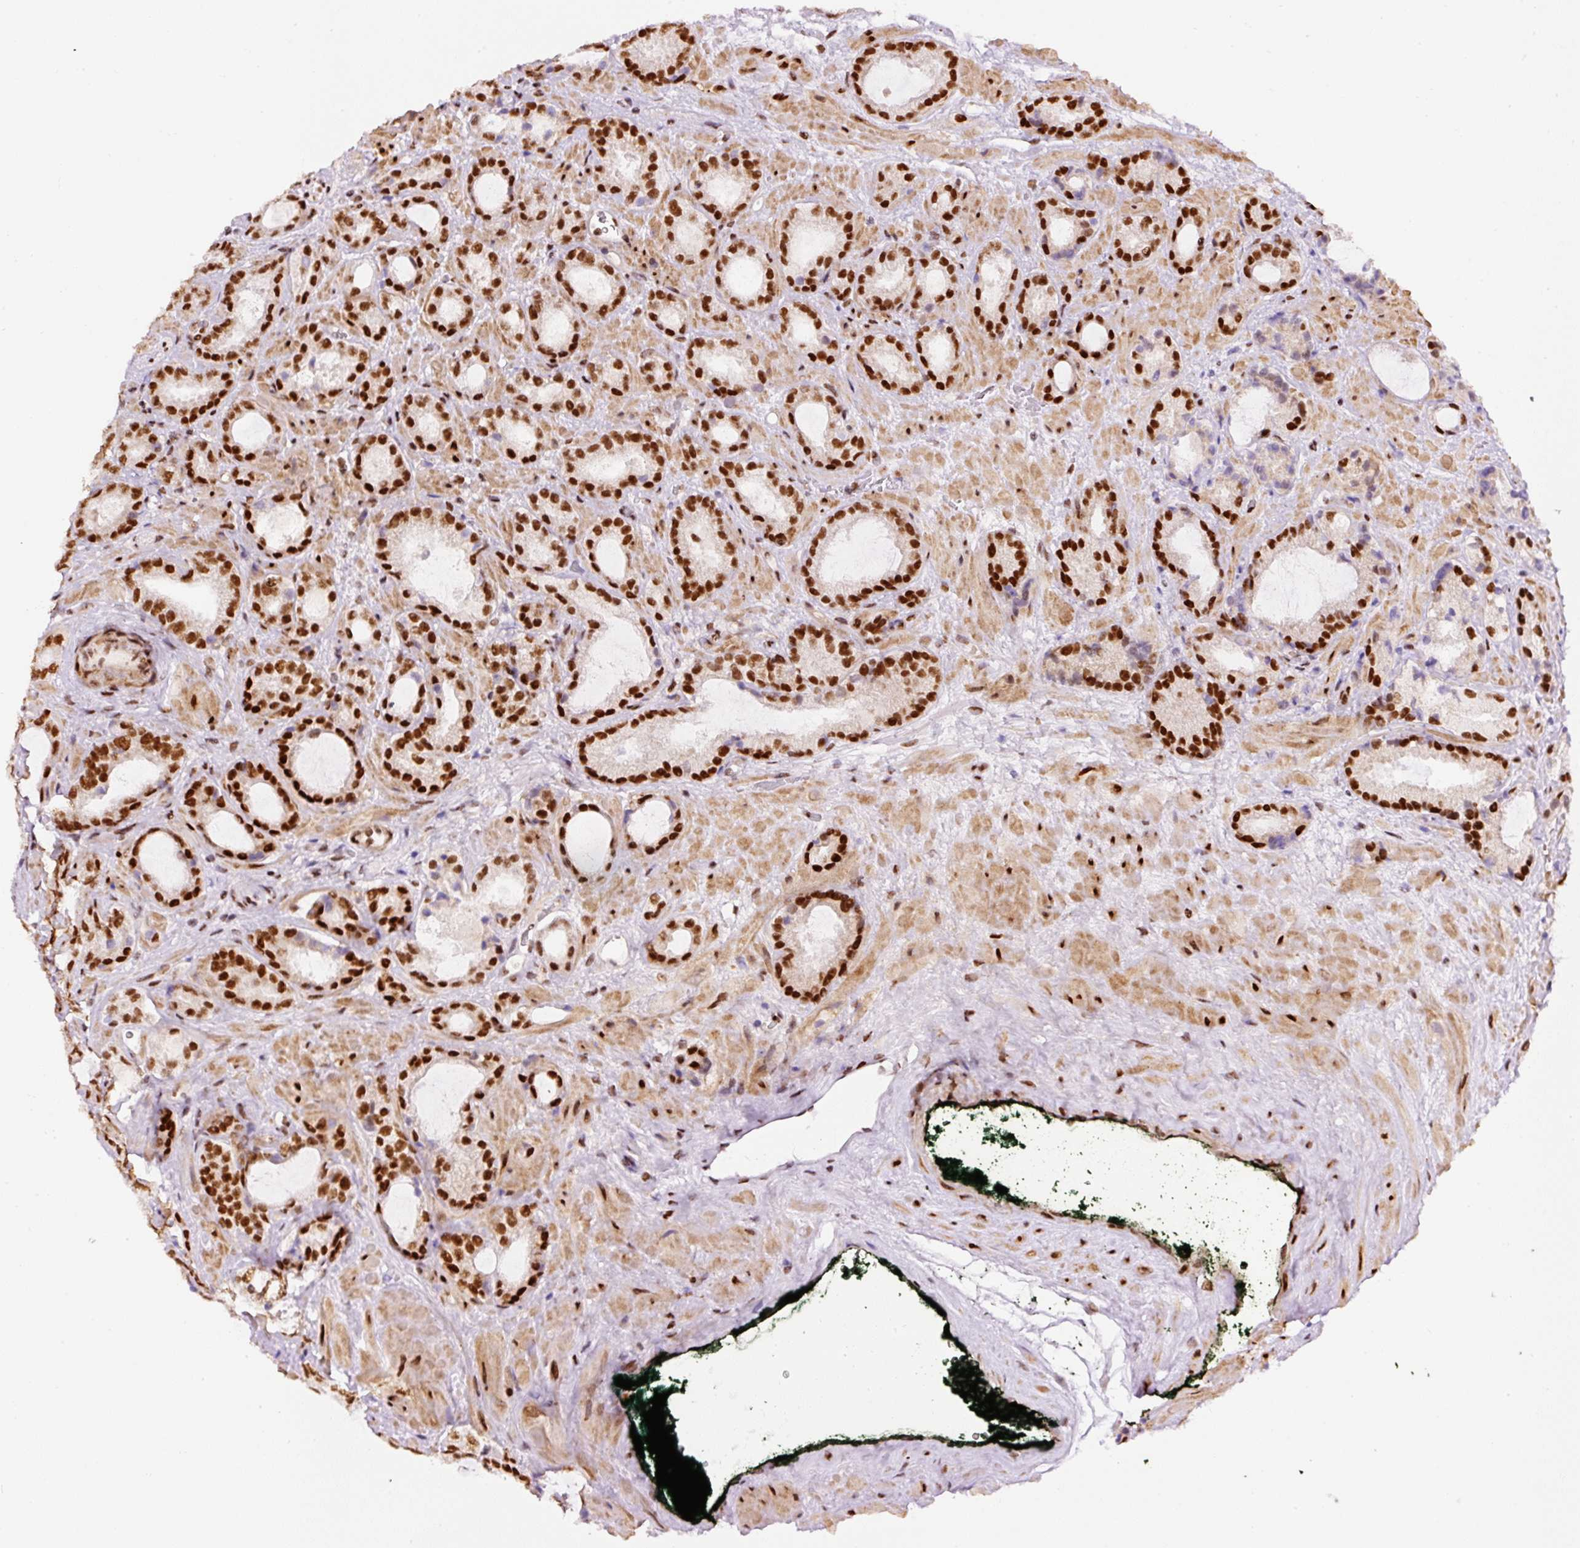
{"staining": {"intensity": "strong", "quantity": ">75%", "location": "nuclear"}, "tissue": "prostate cancer", "cell_type": "Tumor cells", "image_type": "cancer", "snomed": [{"axis": "morphology", "description": "Adenocarcinoma, Low grade"}, {"axis": "topography", "description": "Prostate"}], "caption": "A high-resolution image shows immunohistochemistry staining of prostate cancer, which shows strong nuclear expression in about >75% of tumor cells.", "gene": "HNRNPC", "patient": {"sex": "male", "age": 62}}